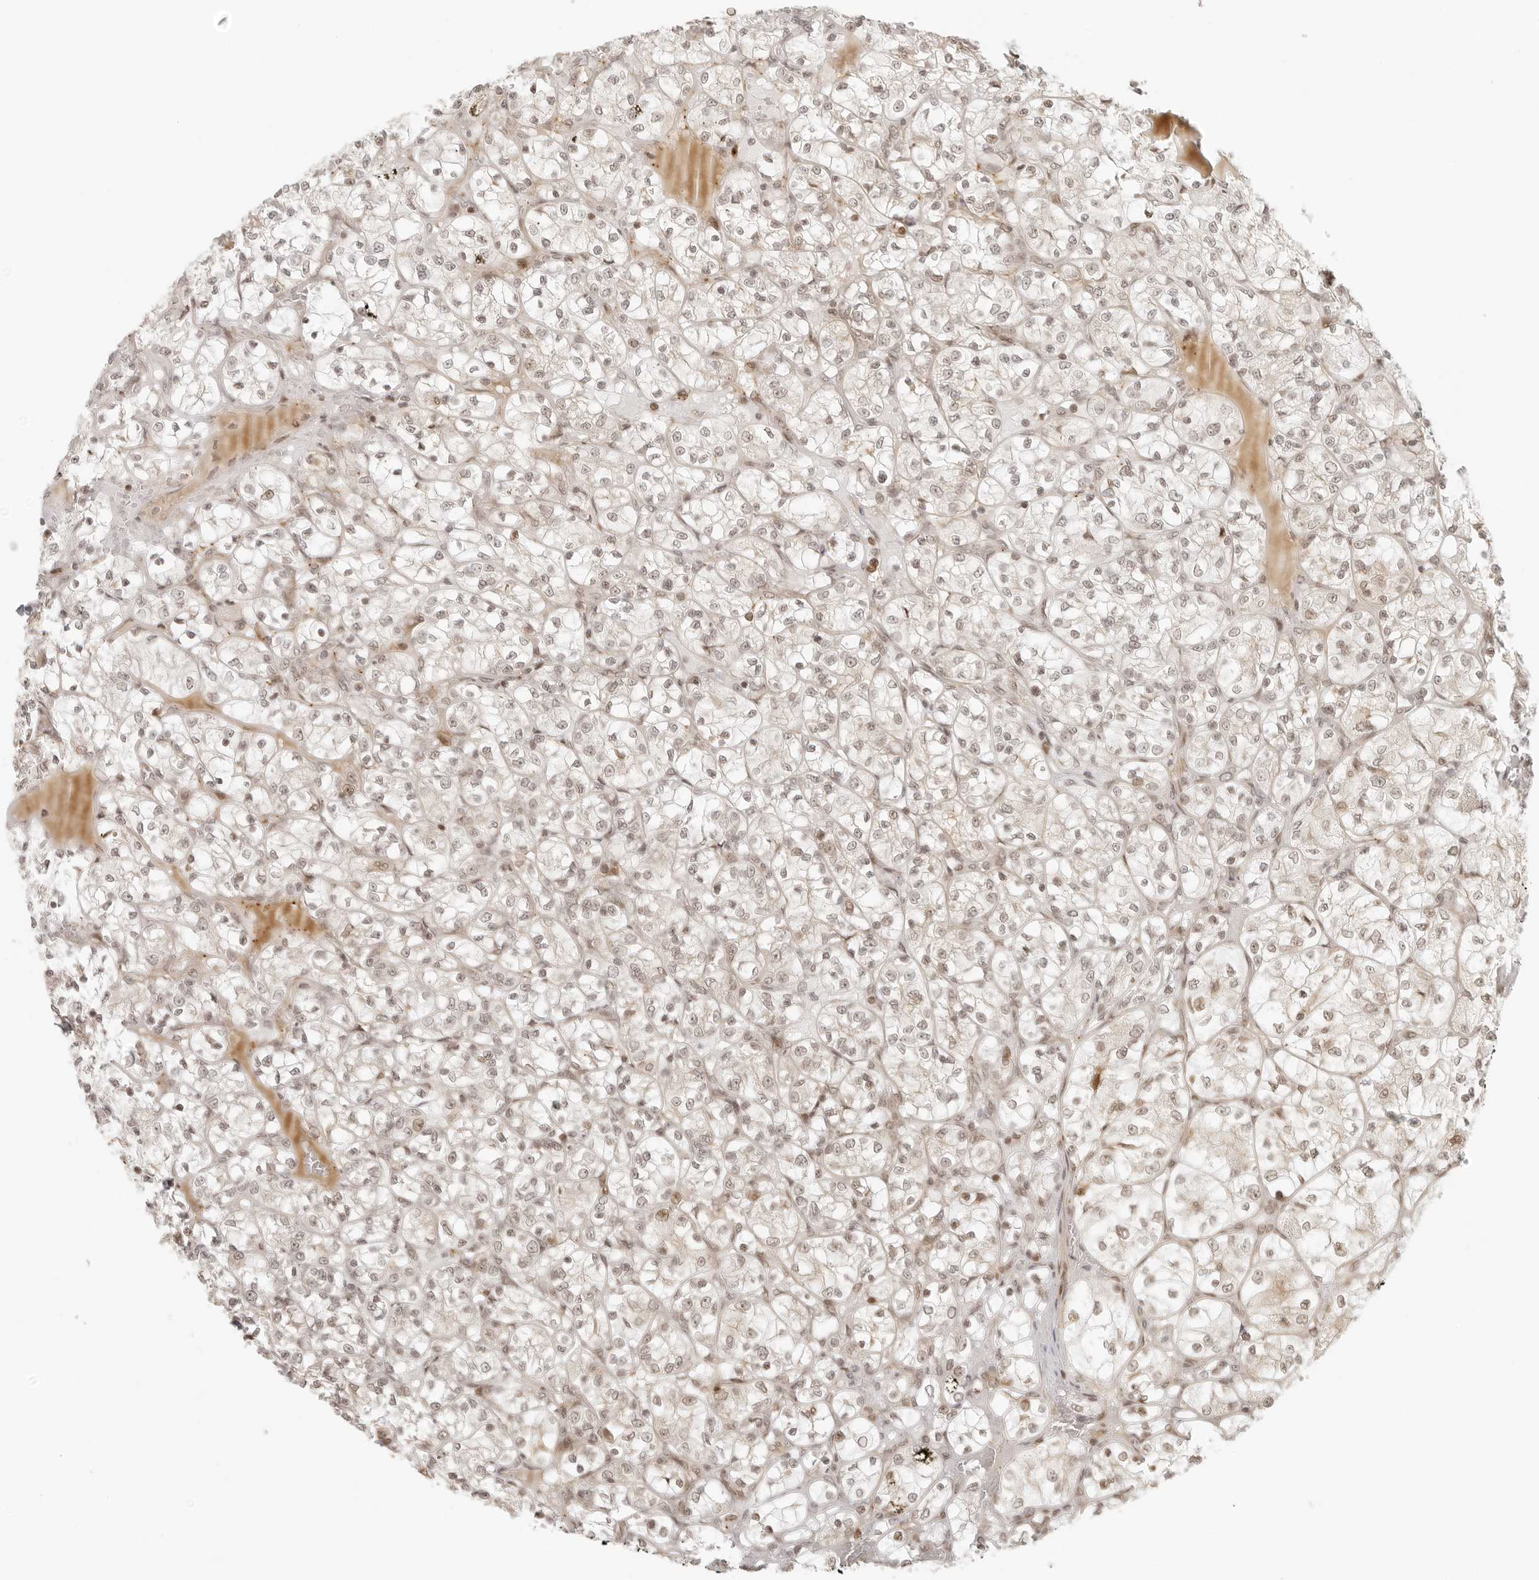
{"staining": {"intensity": "weak", "quantity": "25%-75%", "location": "nuclear"}, "tissue": "renal cancer", "cell_type": "Tumor cells", "image_type": "cancer", "snomed": [{"axis": "morphology", "description": "Adenocarcinoma, NOS"}, {"axis": "topography", "description": "Kidney"}], "caption": "Protein analysis of renal cancer tissue demonstrates weak nuclear expression in about 25%-75% of tumor cells.", "gene": "ZNF407", "patient": {"sex": "female", "age": 69}}